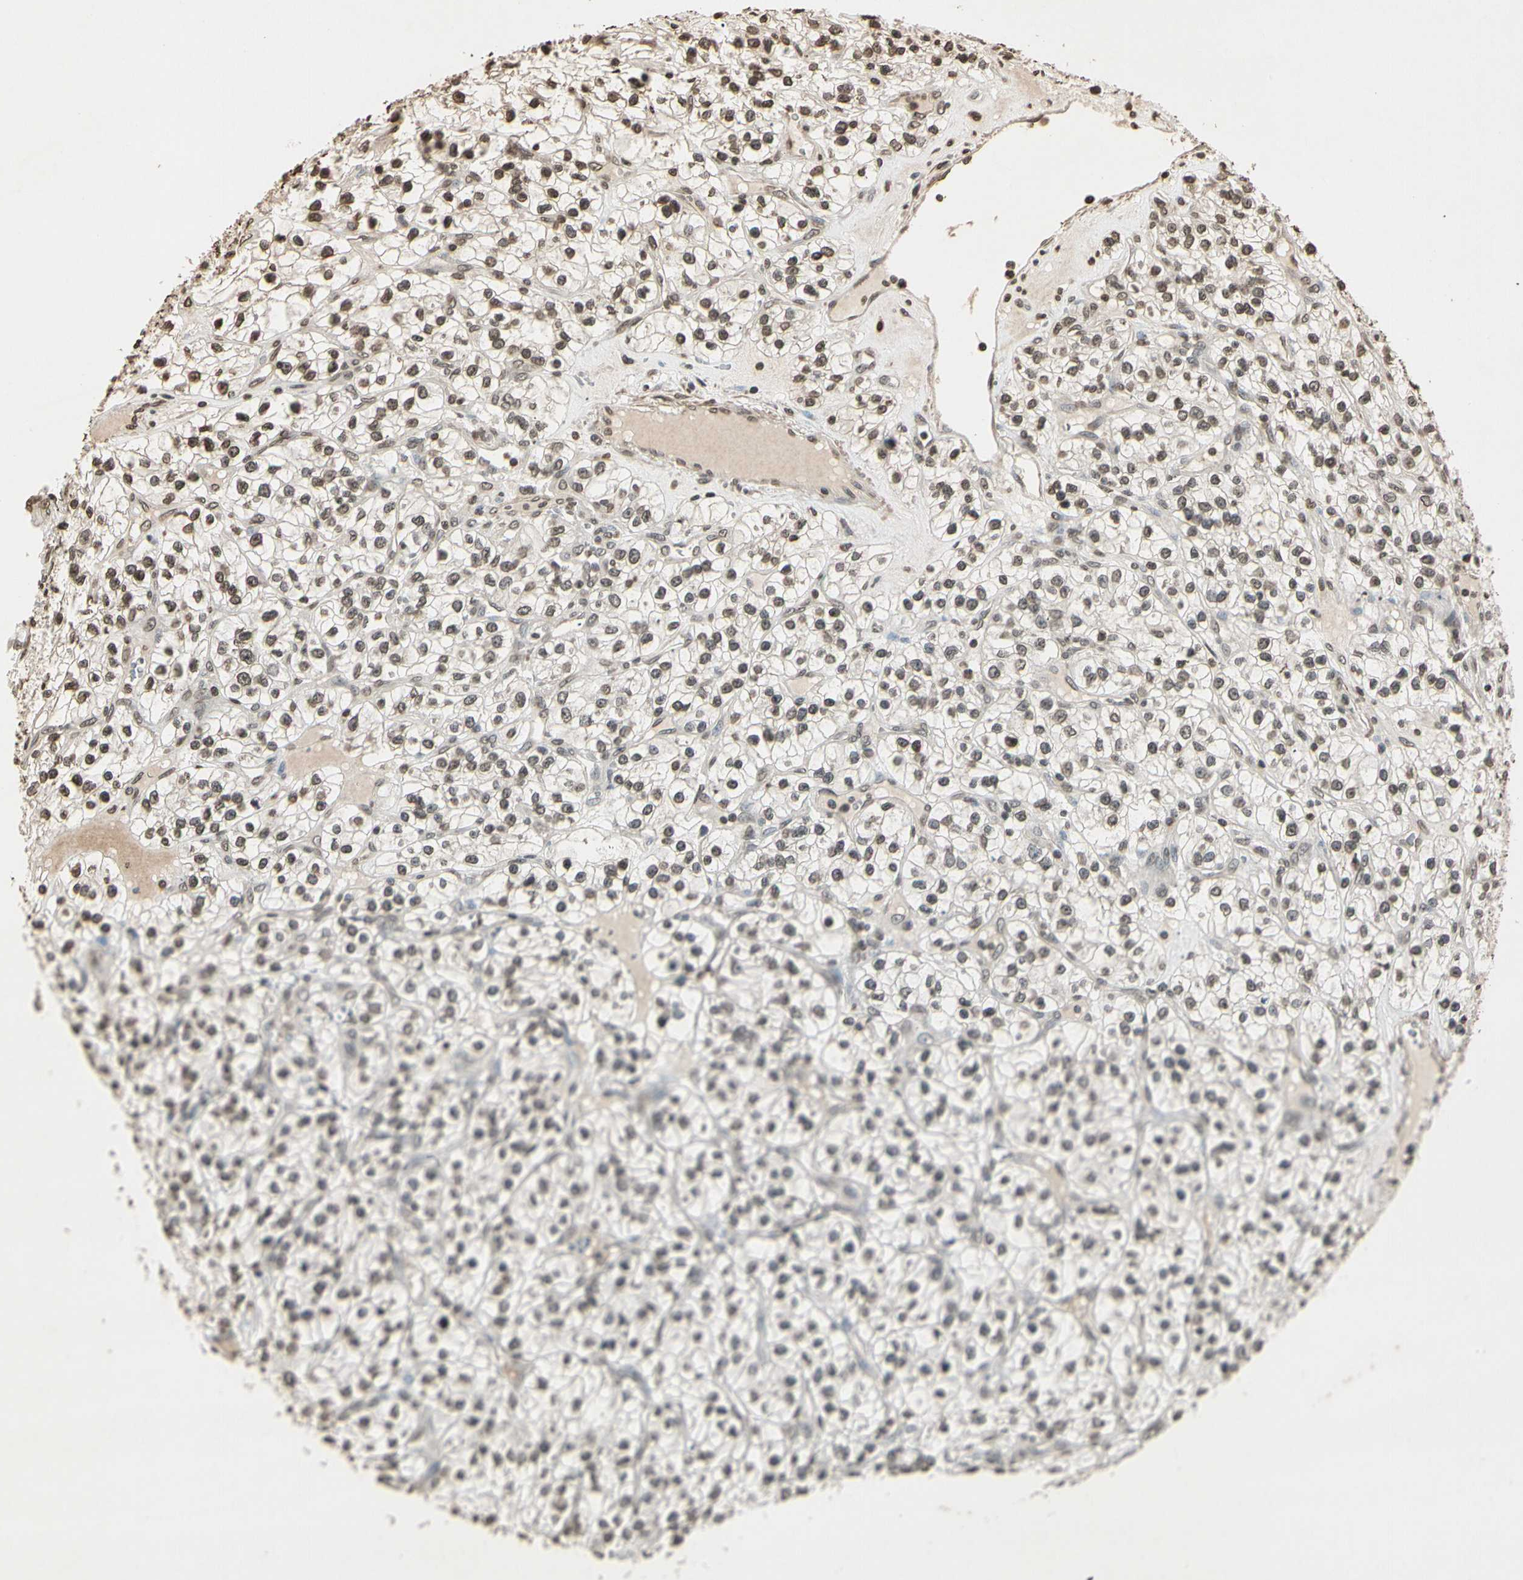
{"staining": {"intensity": "moderate", "quantity": "25%-75%", "location": "nuclear"}, "tissue": "renal cancer", "cell_type": "Tumor cells", "image_type": "cancer", "snomed": [{"axis": "morphology", "description": "Adenocarcinoma, NOS"}, {"axis": "topography", "description": "Kidney"}], "caption": "Immunohistochemistry histopathology image of neoplastic tissue: human renal adenocarcinoma stained using immunohistochemistry reveals medium levels of moderate protein expression localized specifically in the nuclear of tumor cells, appearing as a nuclear brown color.", "gene": "TOP1", "patient": {"sex": "female", "age": 57}}